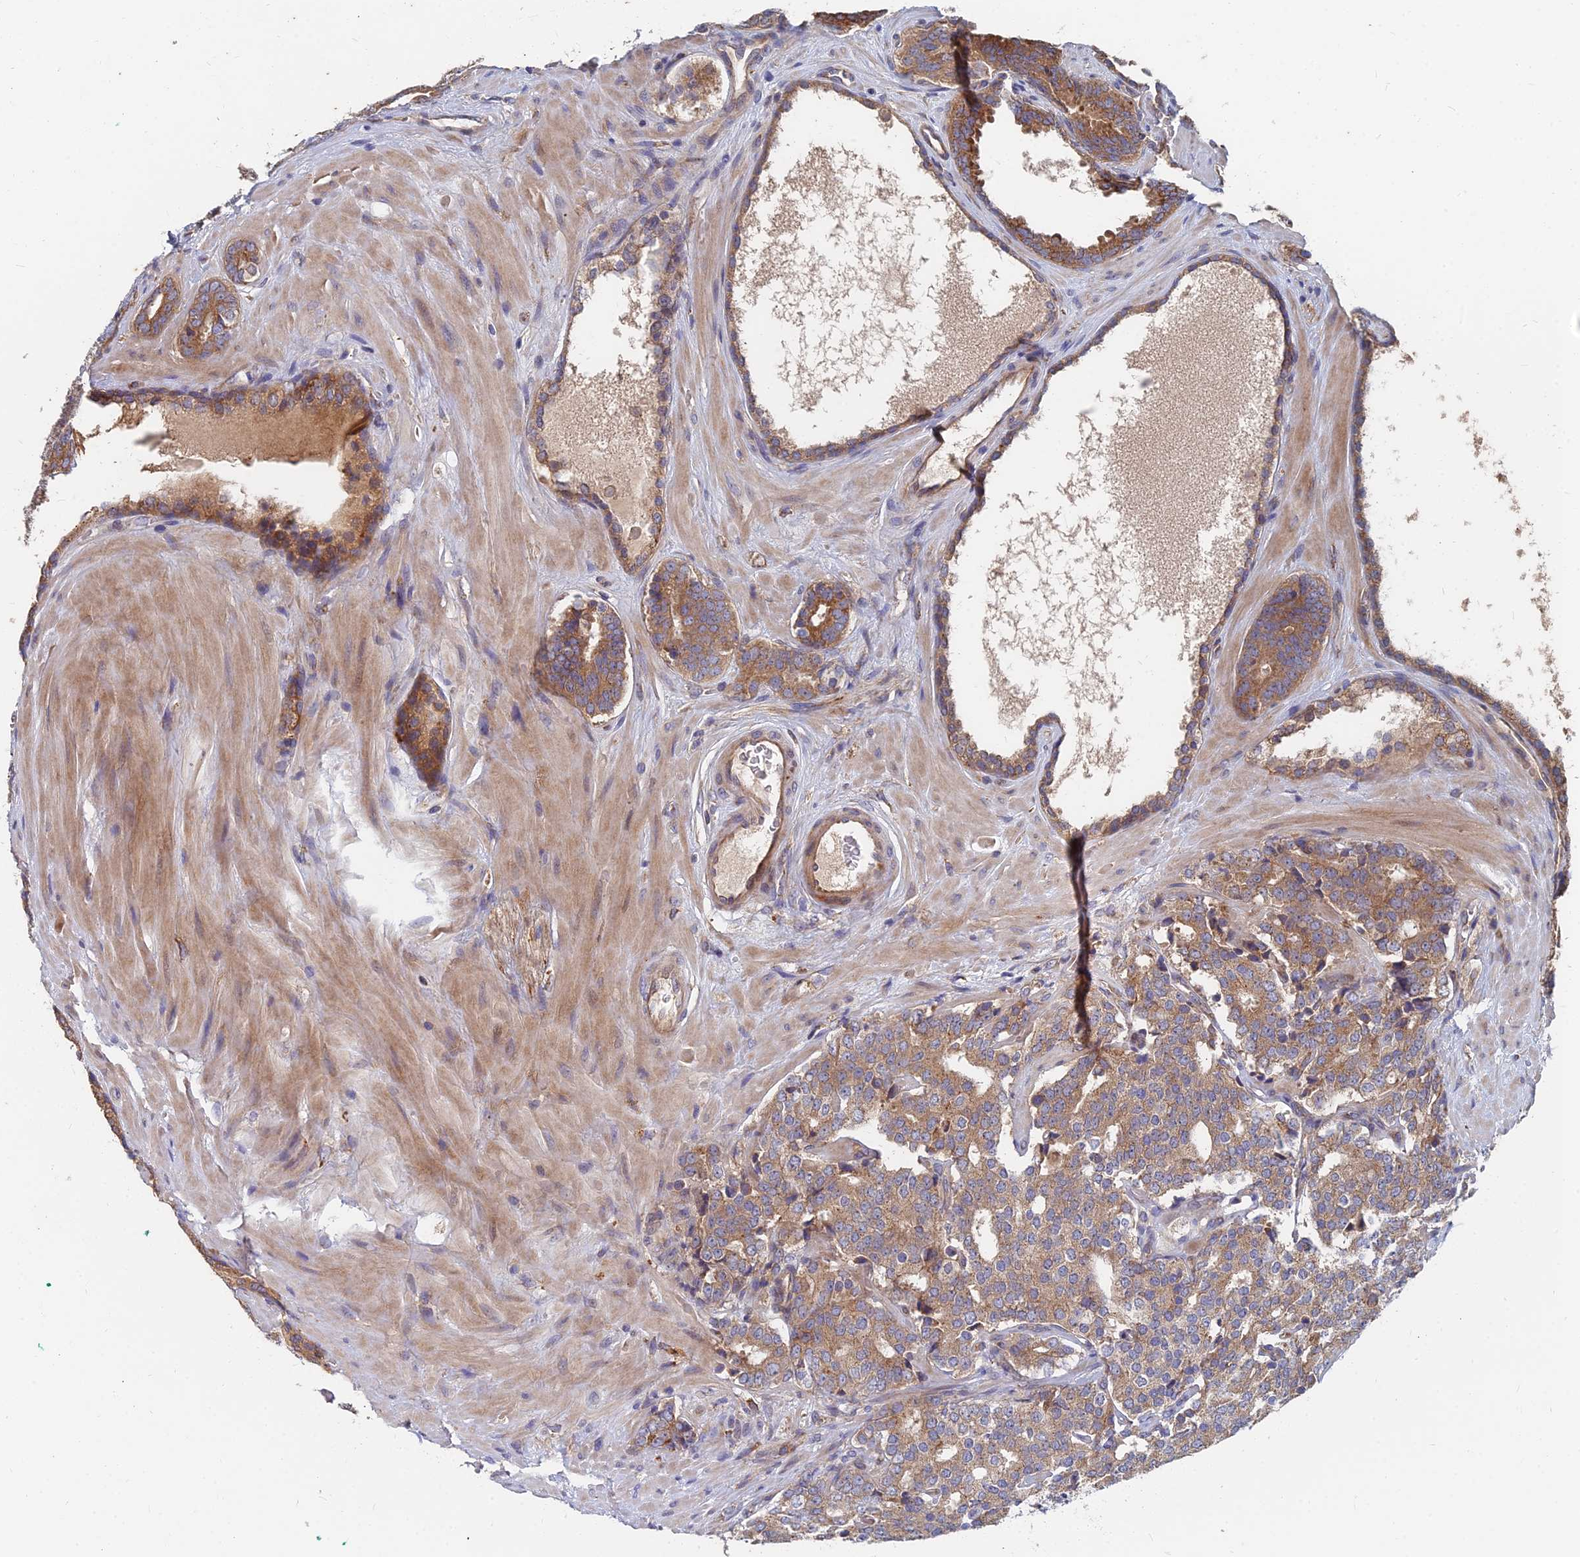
{"staining": {"intensity": "moderate", "quantity": ">75%", "location": "cytoplasmic/membranous"}, "tissue": "prostate cancer", "cell_type": "Tumor cells", "image_type": "cancer", "snomed": [{"axis": "morphology", "description": "Adenocarcinoma, High grade"}, {"axis": "topography", "description": "Prostate"}], "caption": "Prostate cancer stained with a brown dye exhibits moderate cytoplasmic/membranous positive positivity in approximately >75% of tumor cells.", "gene": "CCZ1", "patient": {"sex": "male", "age": 63}}